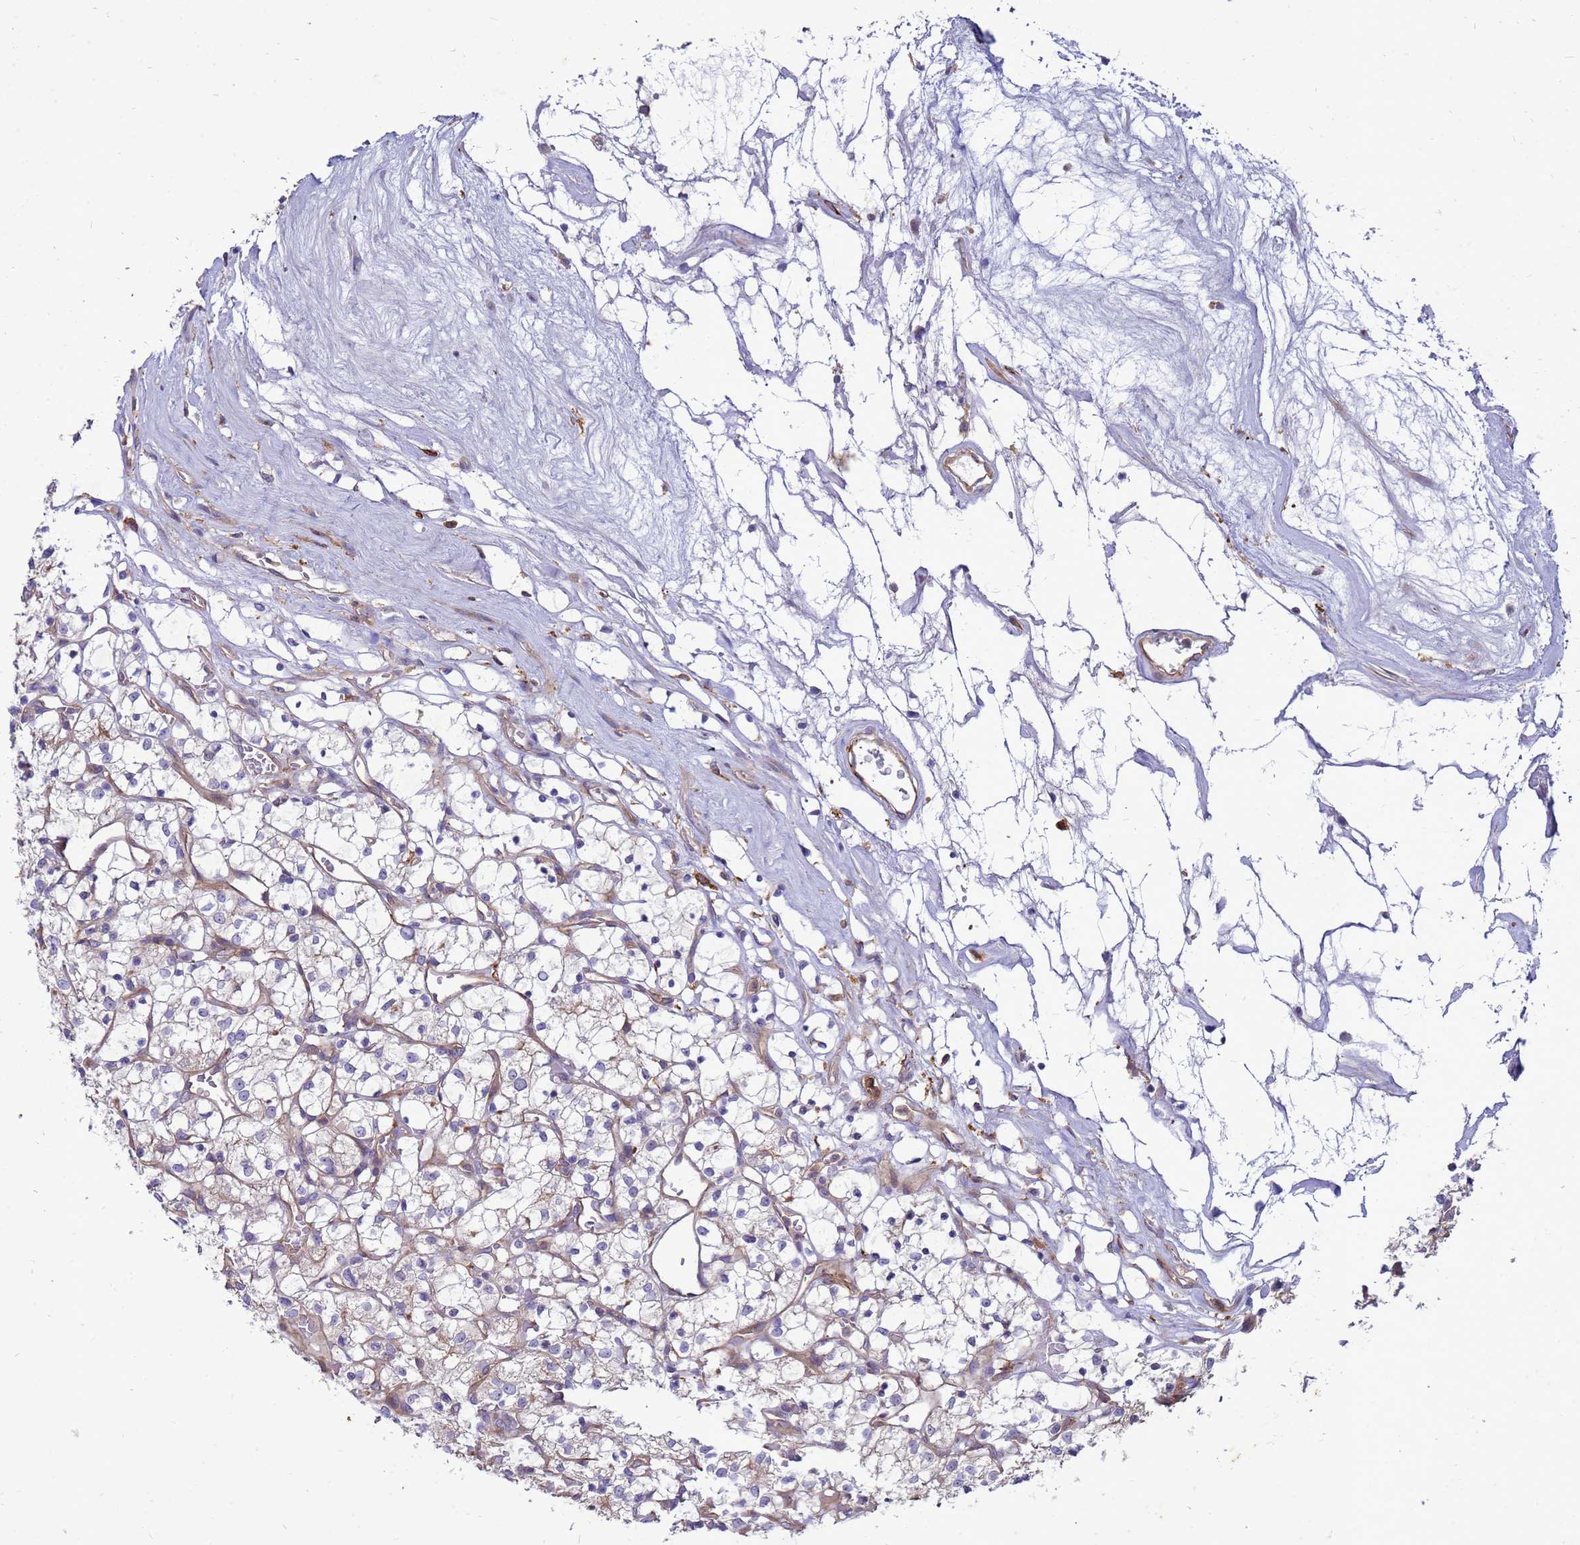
{"staining": {"intensity": "negative", "quantity": "none", "location": "none"}, "tissue": "renal cancer", "cell_type": "Tumor cells", "image_type": "cancer", "snomed": [{"axis": "morphology", "description": "Adenocarcinoma, NOS"}, {"axis": "topography", "description": "Kidney"}], "caption": "Renal adenocarcinoma was stained to show a protein in brown. There is no significant expression in tumor cells. (Brightfield microscopy of DAB immunohistochemistry at high magnification).", "gene": "RNF215", "patient": {"sex": "female", "age": 69}}